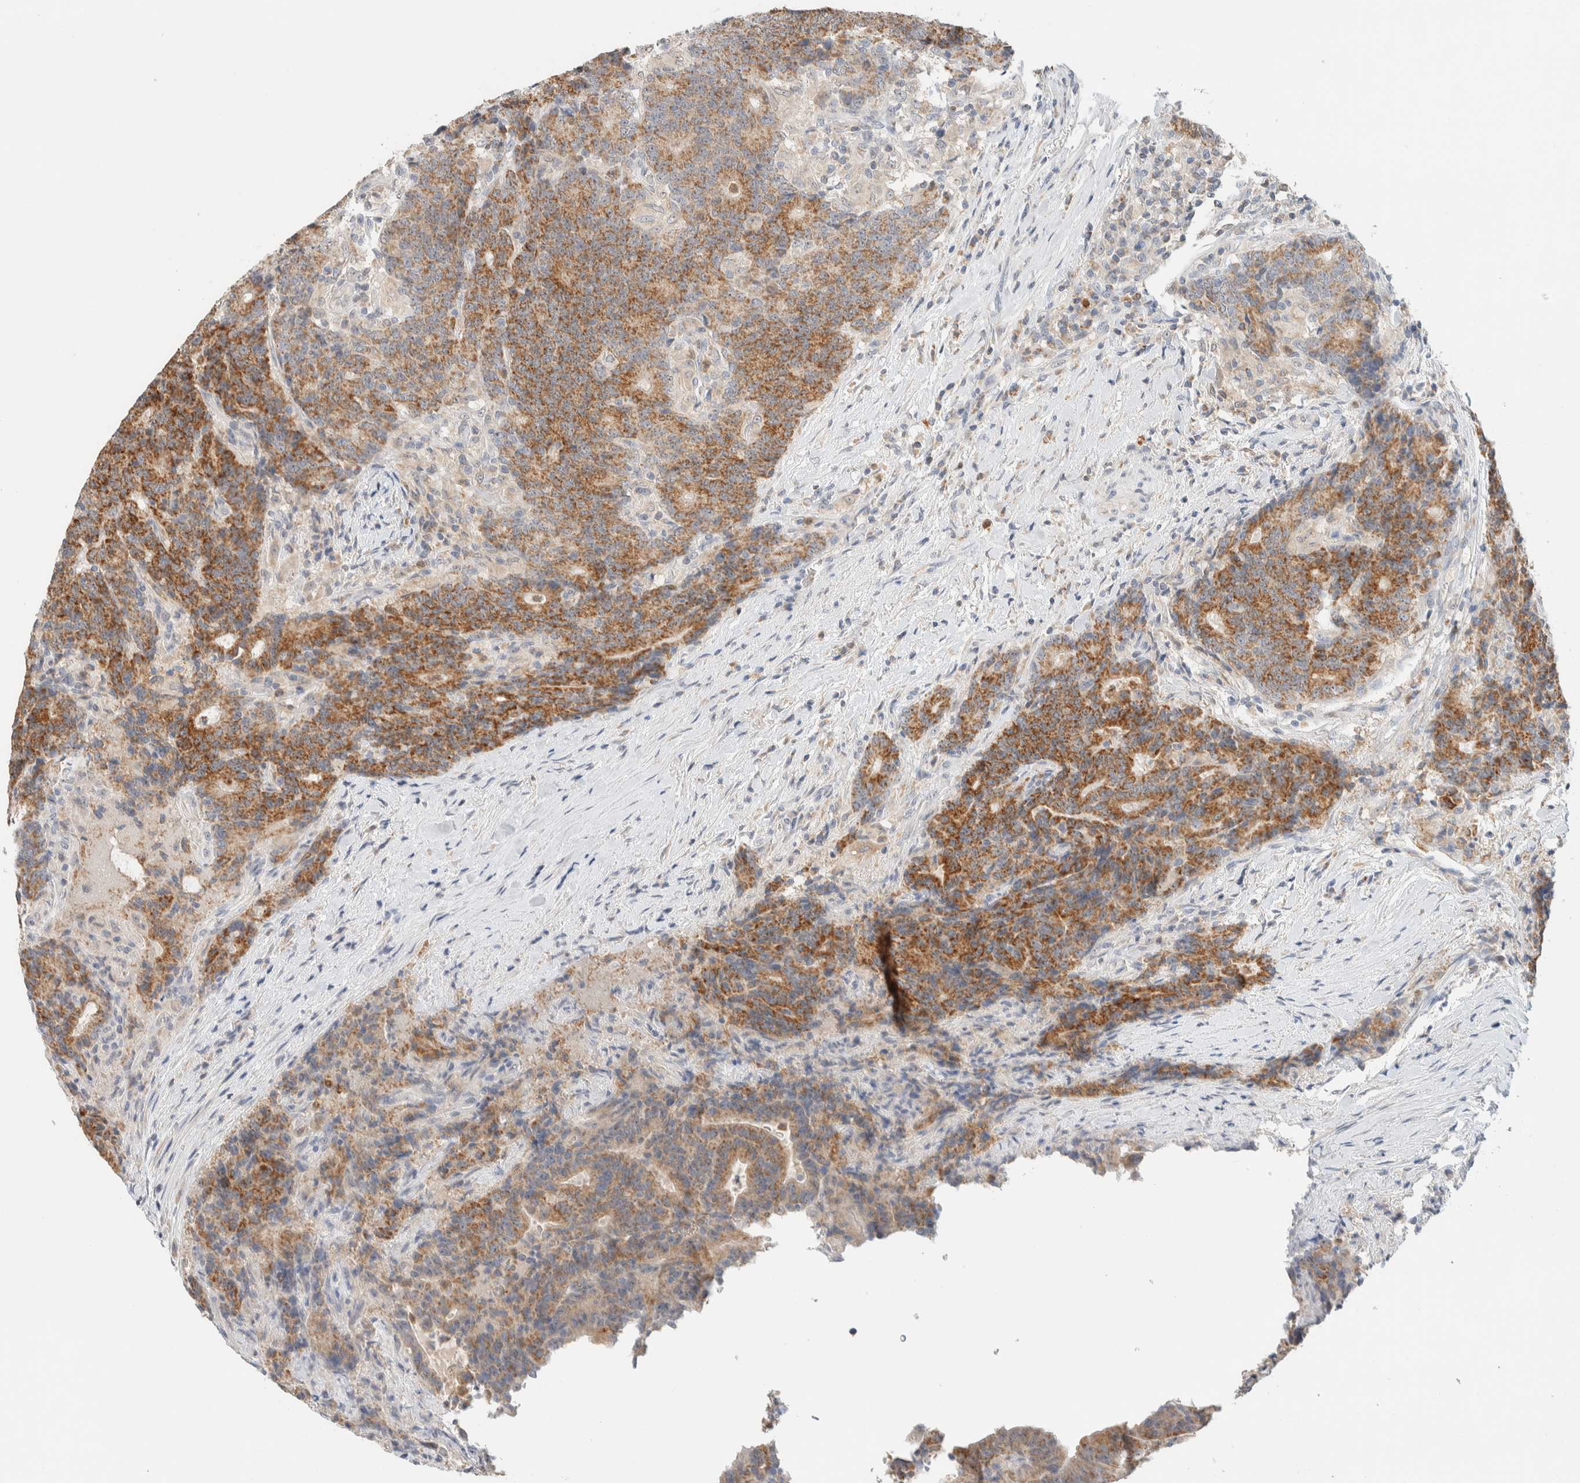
{"staining": {"intensity": "moderate", "quantity": ">75%", "location": "cytoplasmic/membranous"}, "tissue": "colorectal cancer", "cell_type": "Tumor cells", "image_type": "cancer", "snomed": [{"axis": "morphology", "description": "Normal tissue, NOS"}, {"axis": "morphology", "description": "Adenocarcinoma, NOS"}, {"axis": "topography", "description": "Colon"}], "caption": "Colorectal adenocarcinoma stained for a protein (brown) displays moderate cytoplasmic/membranous positive expression in approximately >75% of tumor cells.", "gene": "HDHD3", "patient": {"sex": "female", "age": 75}}